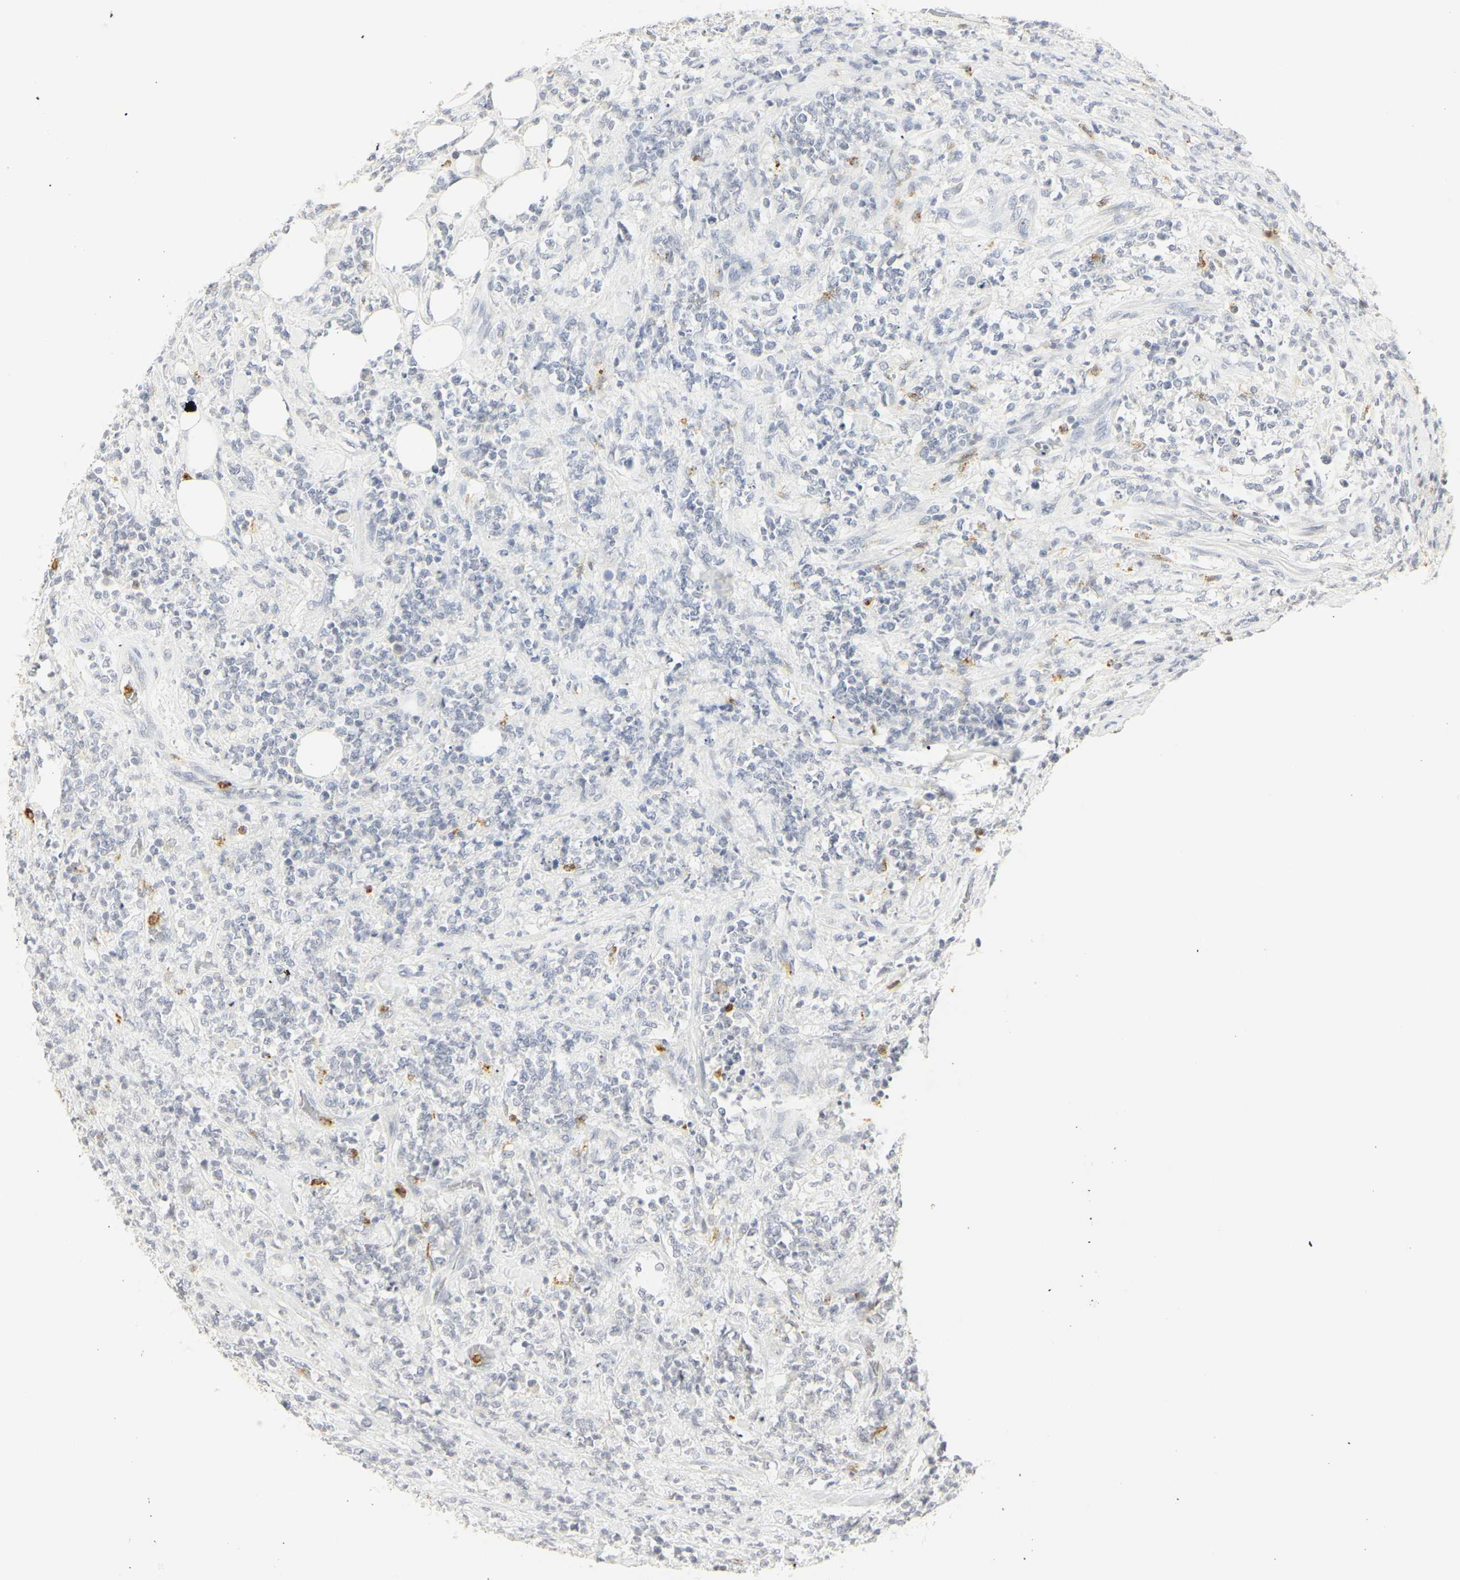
{"staining": {"intensity": "negative", "quantity": "none", "location": "none"}, "tissue": "lymphoma", "cell_type": "Tumor cells", "image_type": "cancer", "snomed": [{"axis": "morphology", "description": "Malignant lymphoma, non-Hodgkin's type, High grade"}, {"axis": "topography", "description": "Soft tissue"}], "caption": "Immunohistochemistry histopathology image of high-grade malignant lymphoma, non-Hodgkin's type stained for a protein (brown), which exhibits no expression in tumor cells.", "gene": "MPO", "patient": {"sex": "male", "age": 18}}